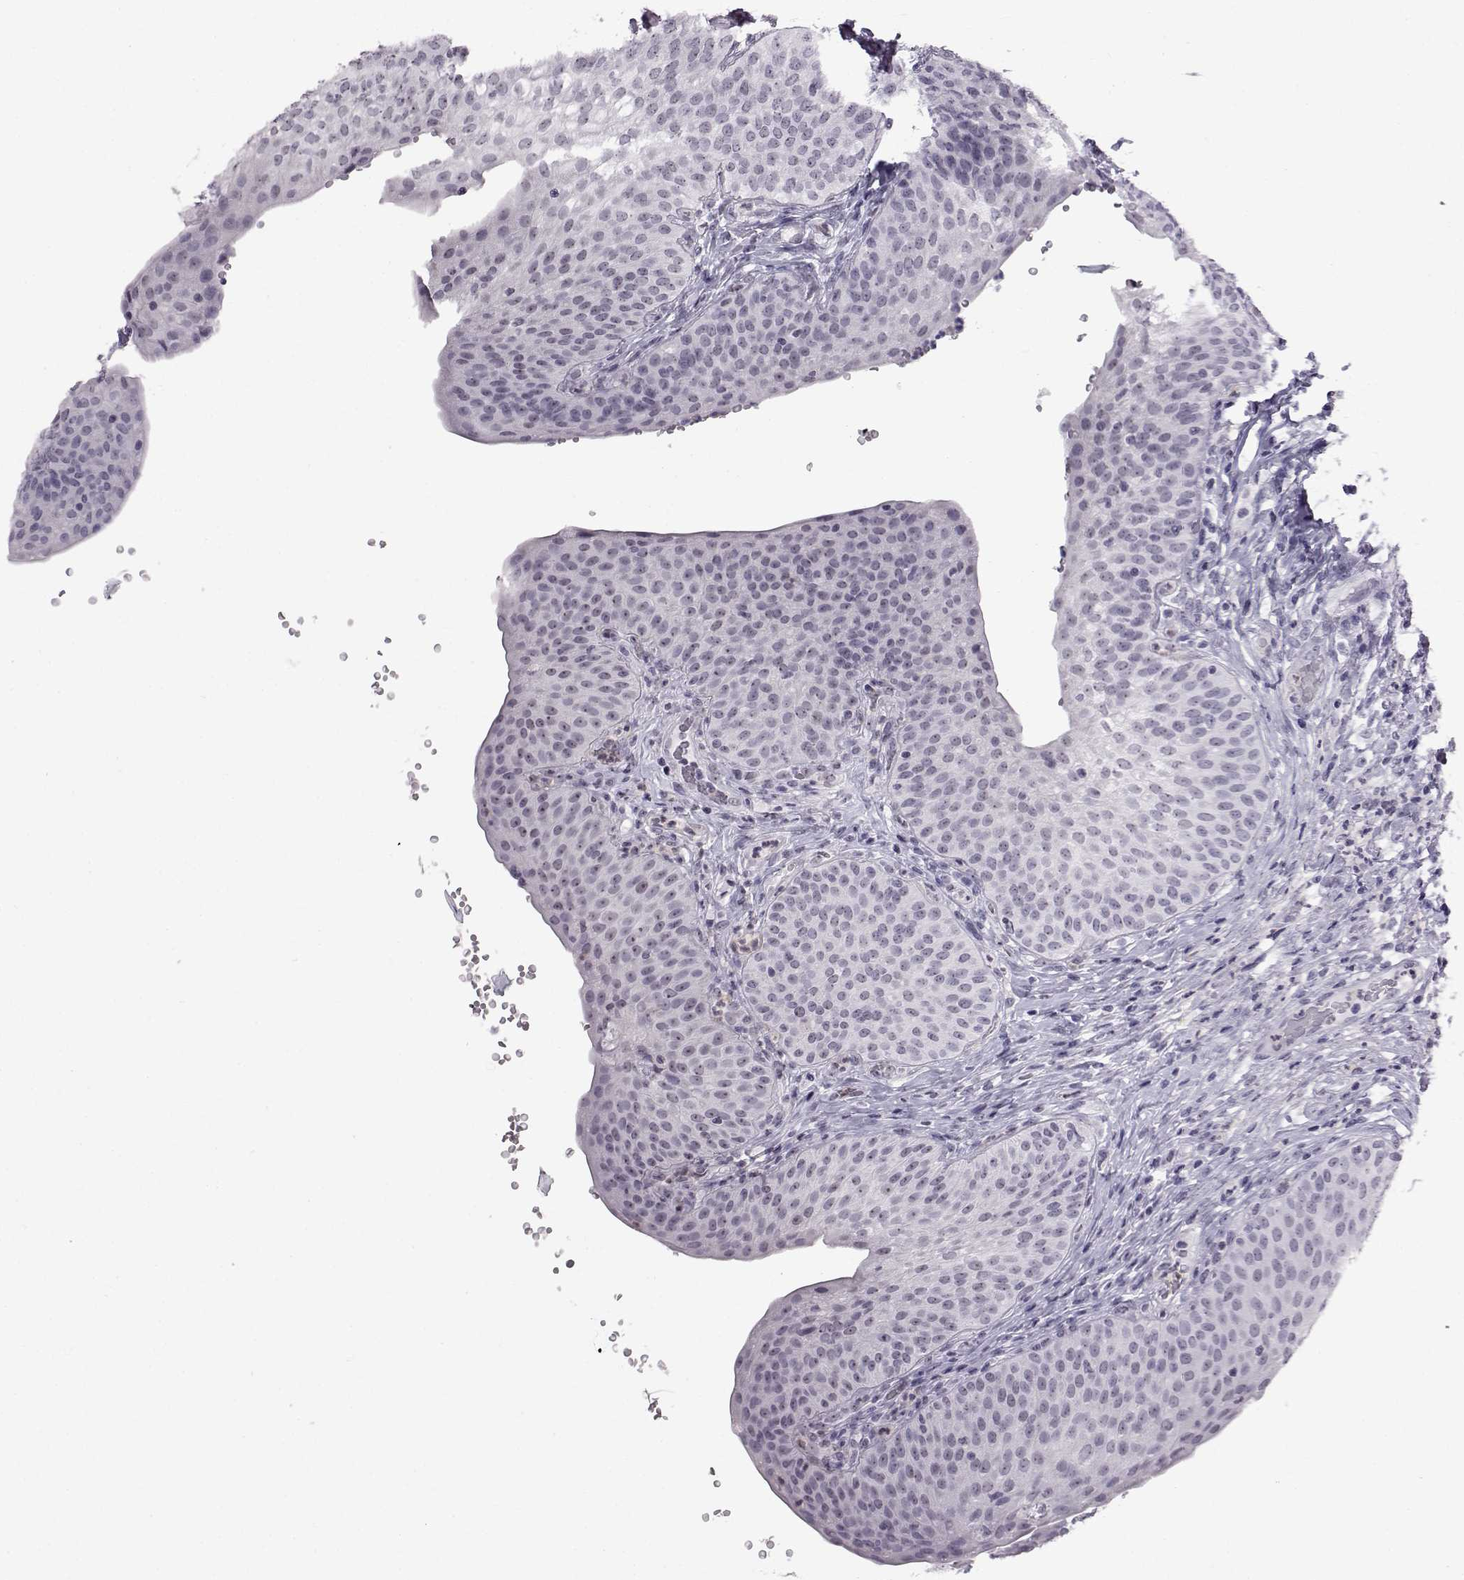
{"staining": {"intensity": "weak", "quantity": "<25%", "location": "nuclear"}, "tissue": "urinary bladder", "cell_type": "Urothelial cells", "image_type": "normal", "snomed": [{"axis": "morphology", "description": "Normal tissue, NOS"}, {"axis": "topography", "description": "Urinary bladder"}], "caption": "Image shows no significant protein staining in urothelial cells of normal urinary bladder.", "gene": "ADGRG2", "patient": {"sex": "male", "age": 66}}